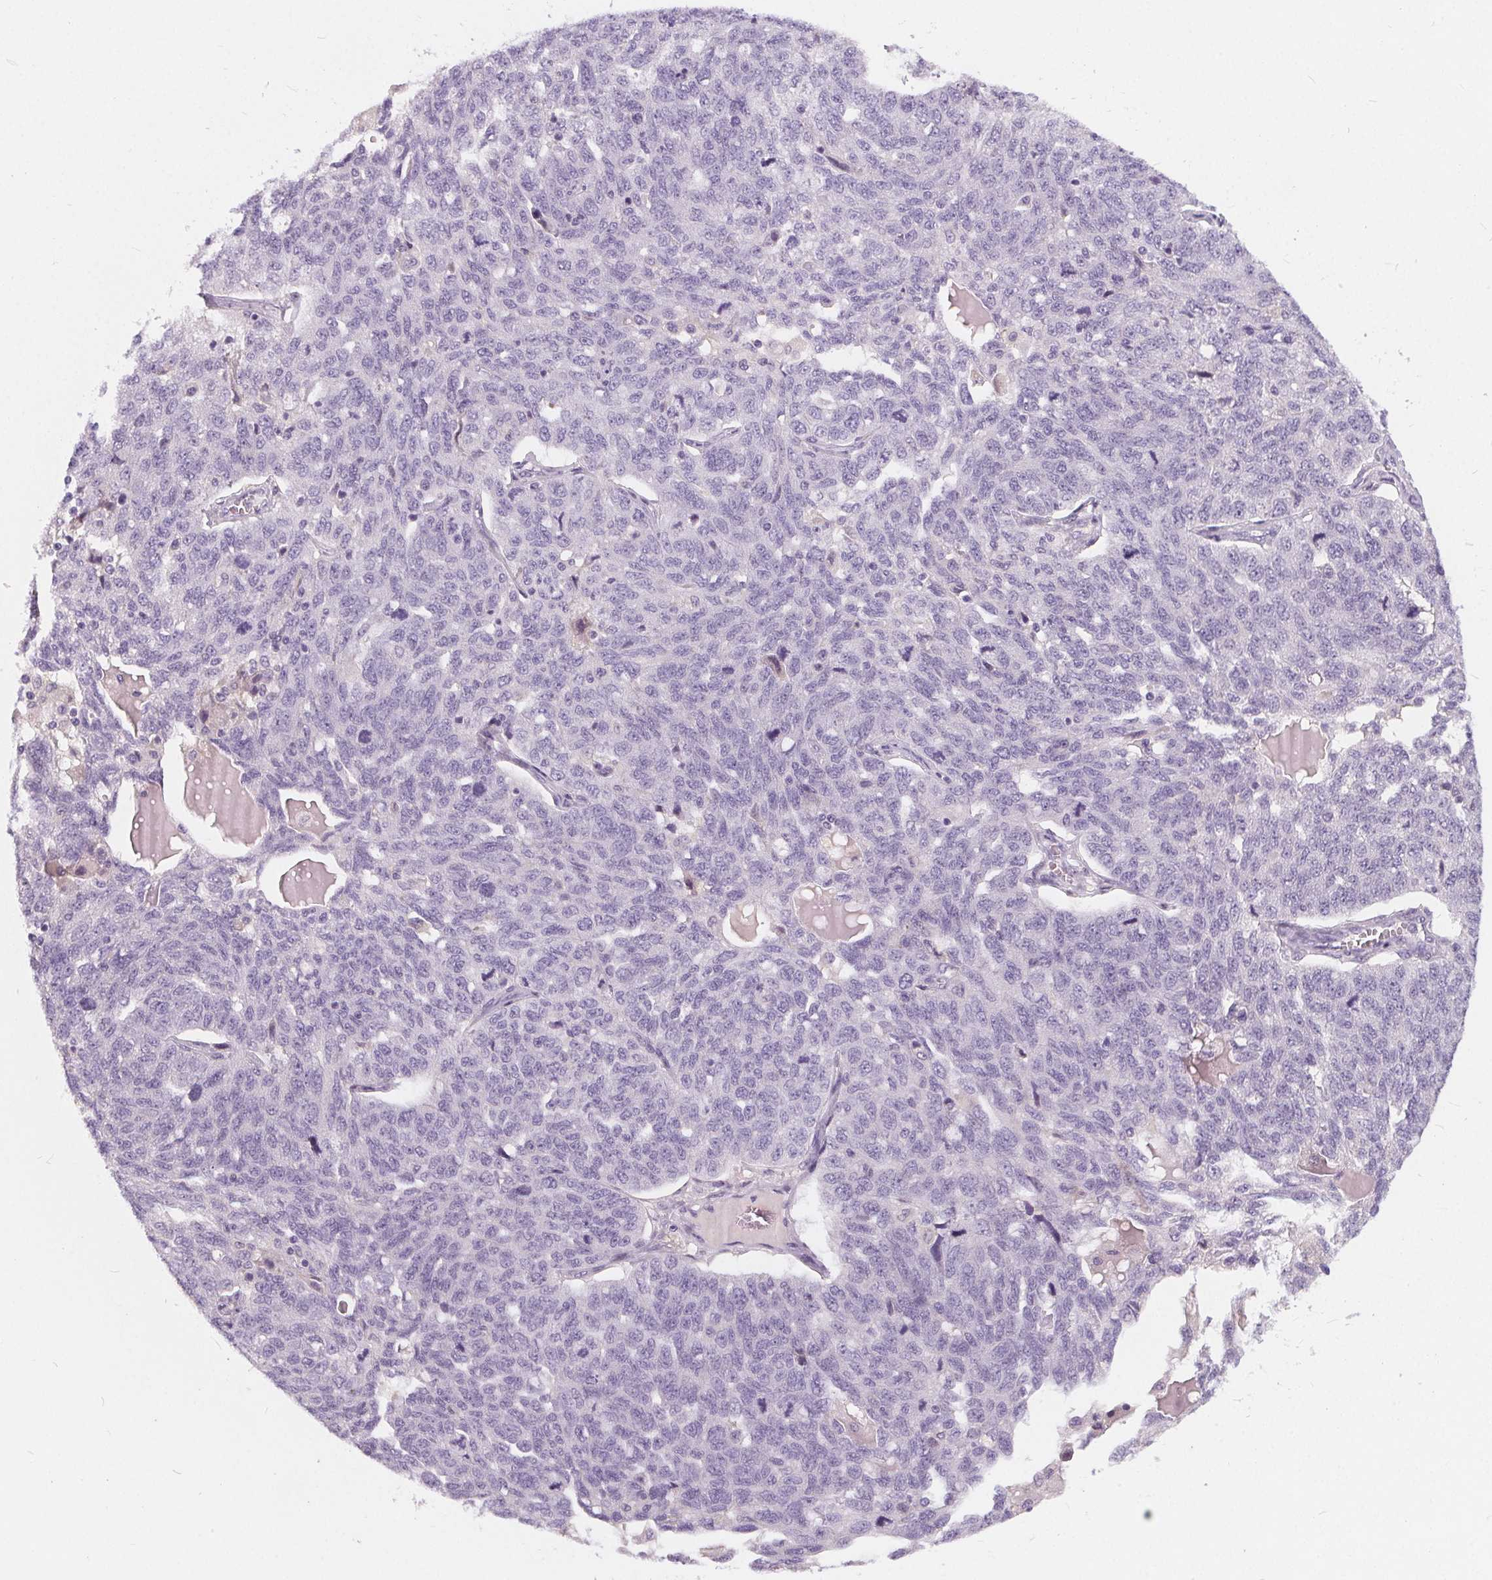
{"staining": {"intensity": "negative", "quantity": "none", "location": "none"}, "tissue": "ovarian cancer", "cell_type": "Tumor cells", "image_type": "cancer", "snomed": [{"axis": "morphology", "description": "Cystadenocarcinoma, serous, NOS"}, {"axis": "topography", "description": "Ovary"}], "caption": "The histopathology image reveals no significant expression in tumor cells of serous cystadenocarcinoma (ovarian).", "gene": "HAAO", "patient": {"sex": "female", "age": 71}}